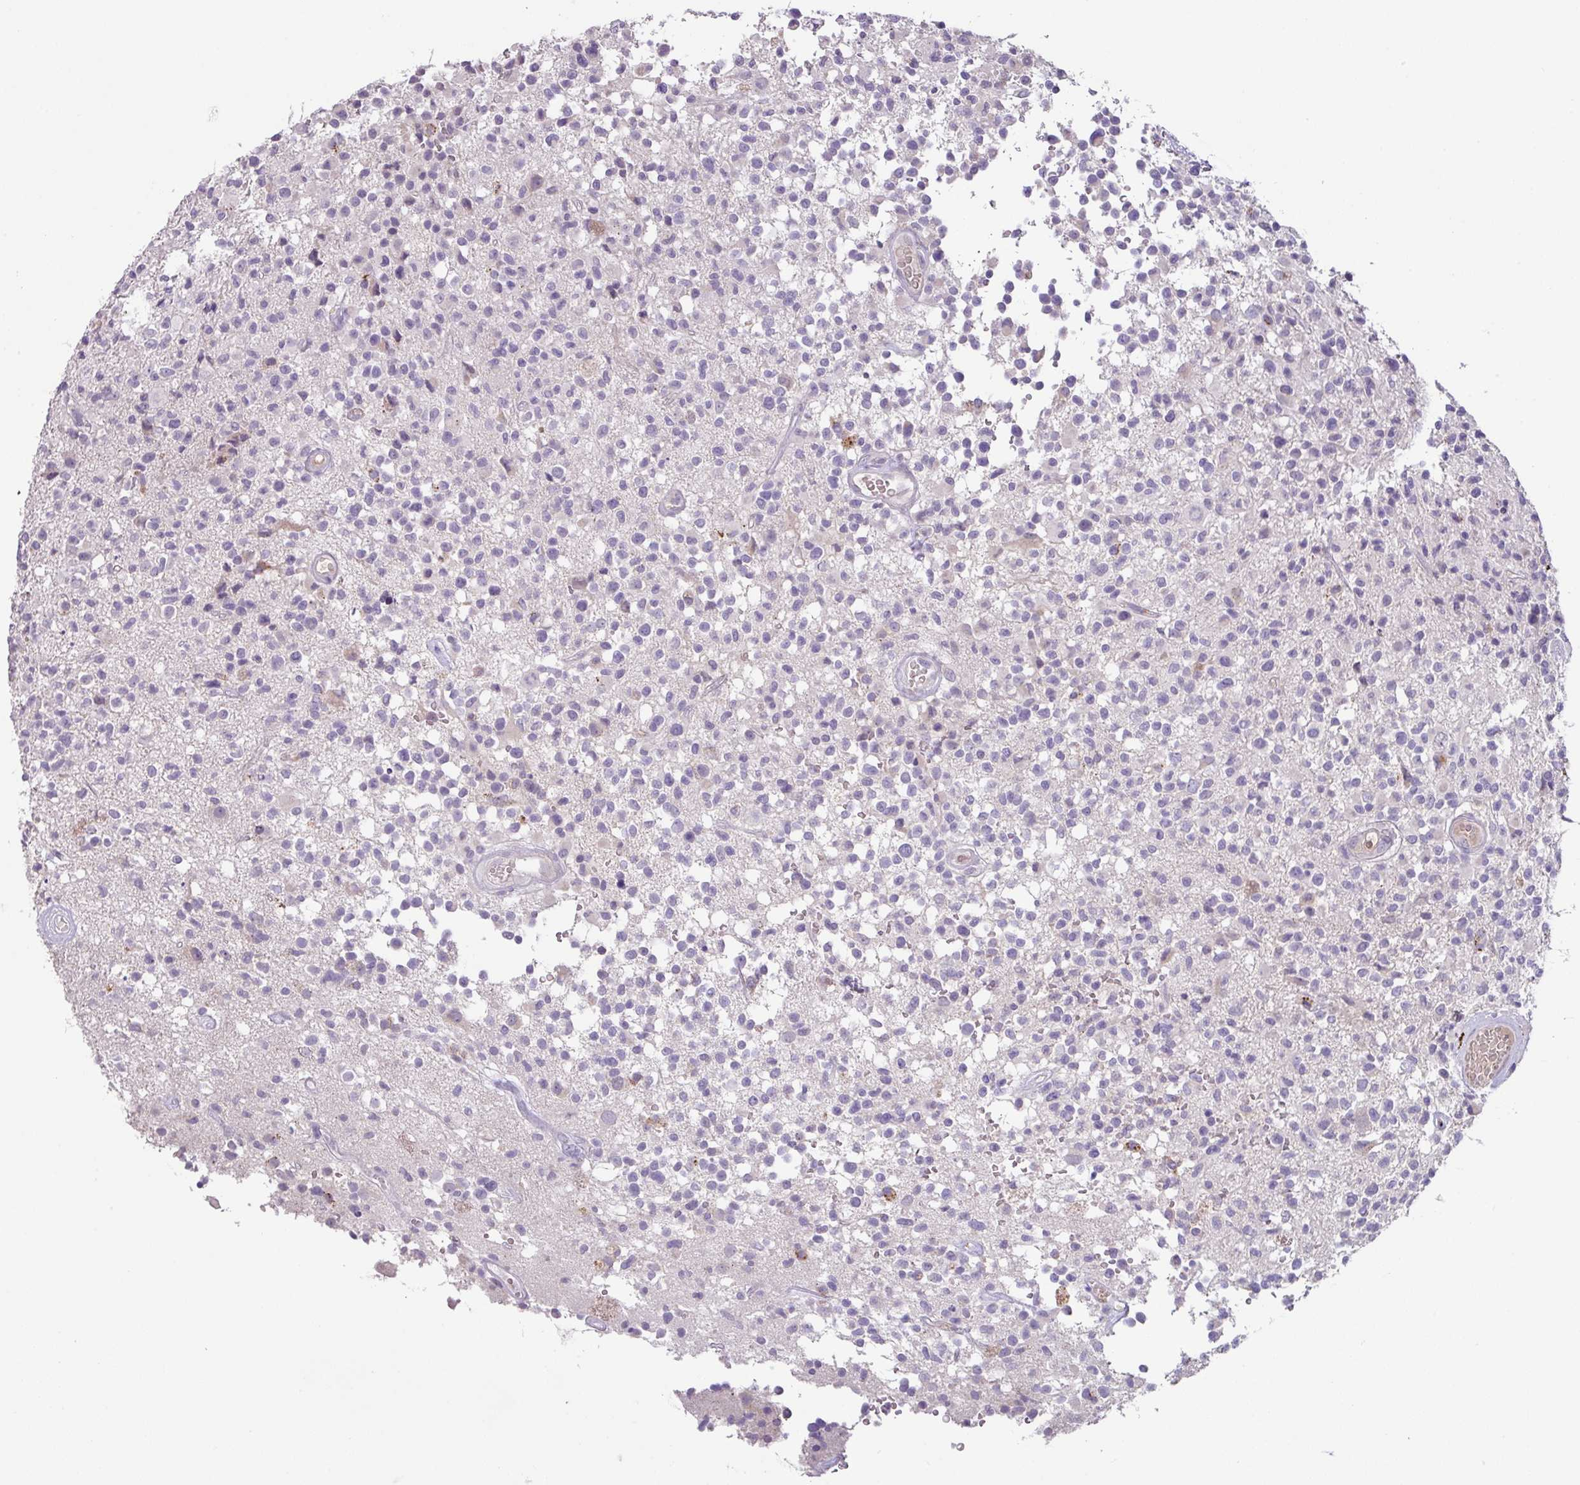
{"staining": {"intensity": "negative", "quantity": "none", "location": "none"}, "tissue": "glioma", "cell_type": "Tumor cells", "image_type": "cancer", "snomed": [{"axis": "morphology", "description": "Glioma, malignant, High grade"}, {"axis": "morphology", "description": "Glioblastoma, NOS"}, {"axis": "topography", "description": "Brain"}], "caption": "Tumor cells show no significant protein positivity in glioma.", "gene": "PLEKHH3", "patient": {"sex": "male", "age": 60}}